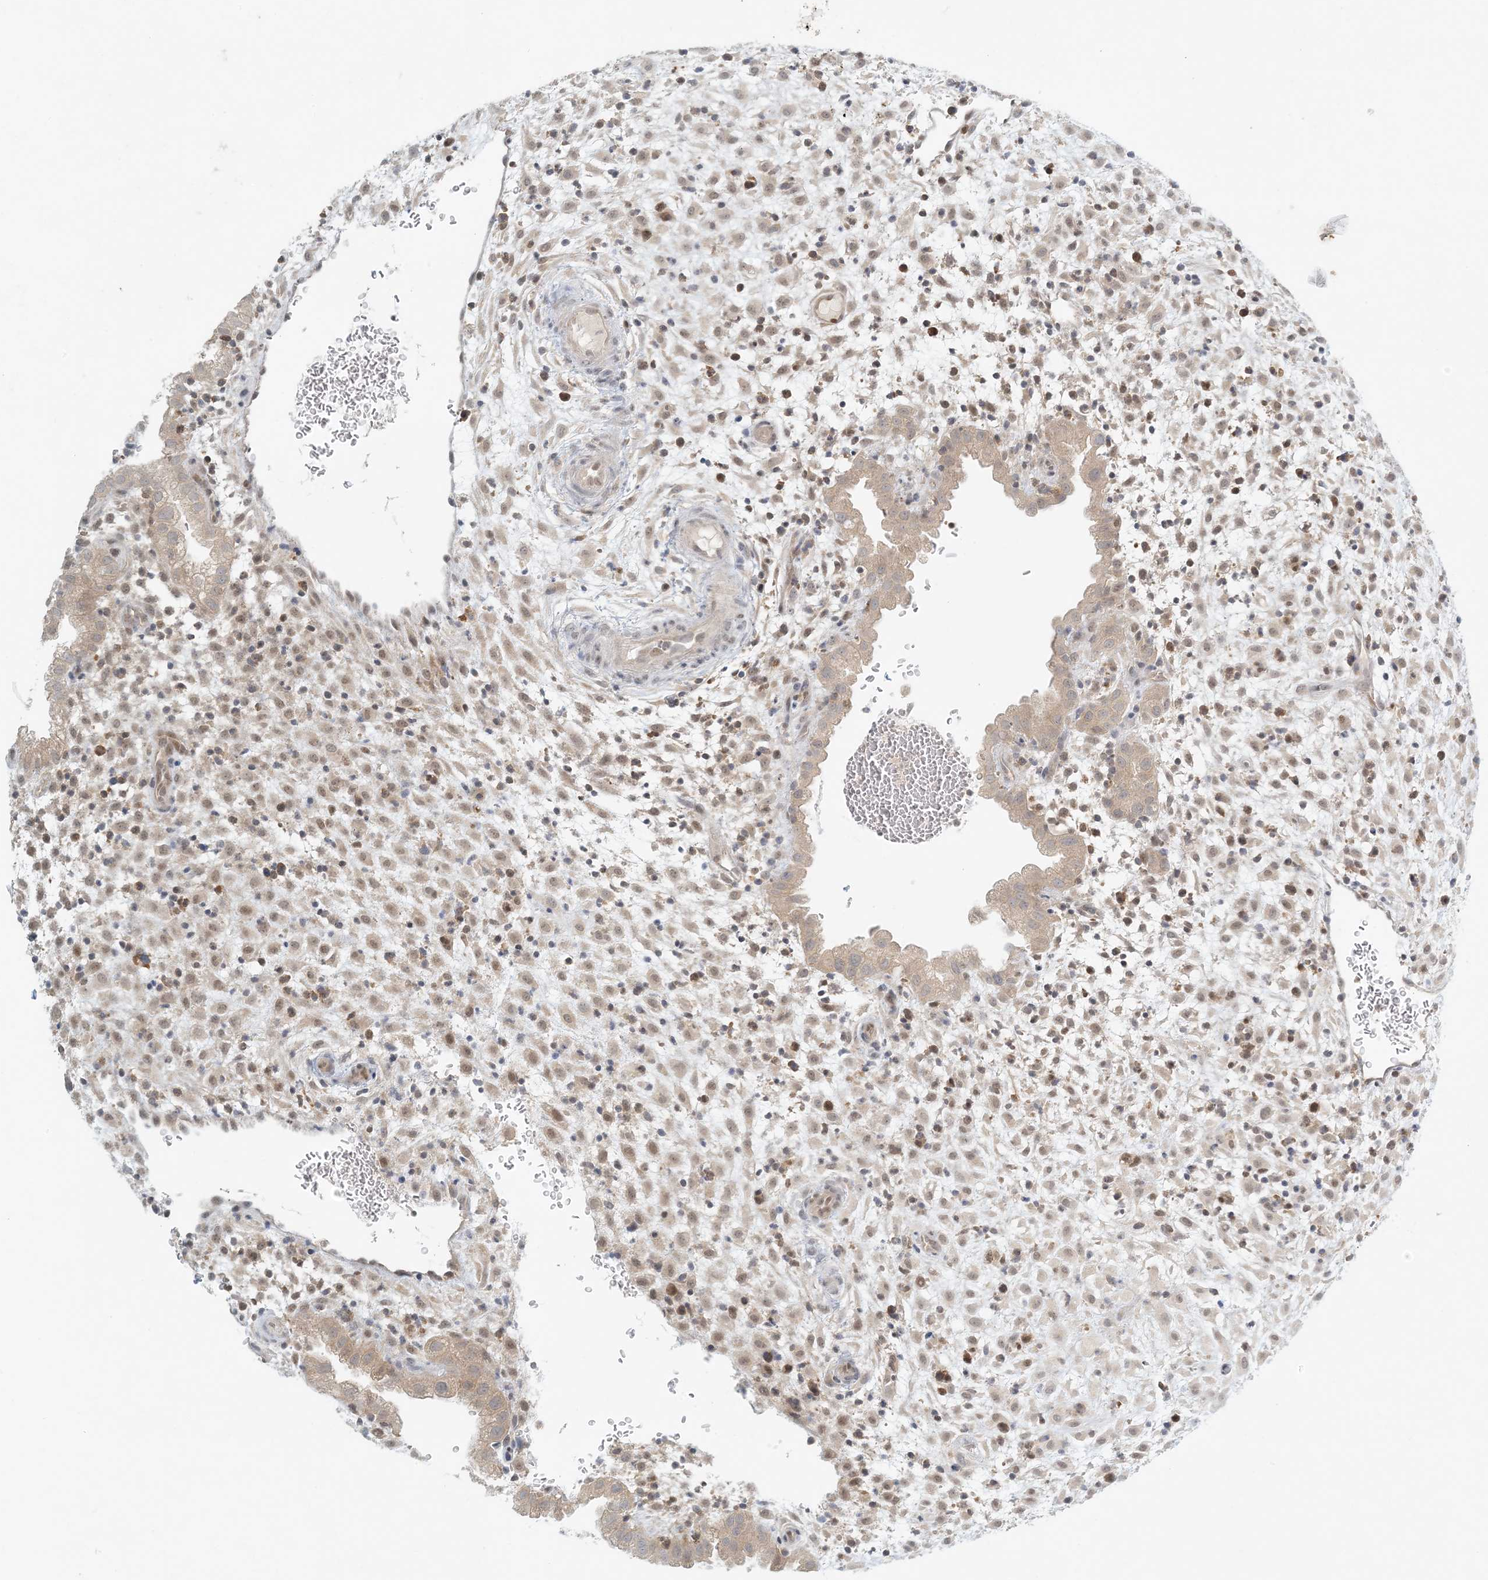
{"staining": {"intensity": "weak", "quantity": ">75%", "location": "cytoplasmic/membranous,nuclear"}, "tissue": "placenta", "cell_type": "Decidual cells", "image_type": "normal", "snomed": [{"axis": "morphology", "description": "Normal tissue, NOS"}, {"axis": "topography", "description": "Placenta"}], "caption": "Weak cytoplasmic/membranous,nuclear staining is identified in about >75% of decidual cells in benign placenta.", "gene": "OBI1", "patient": {"sex": "female", "age": 35}}